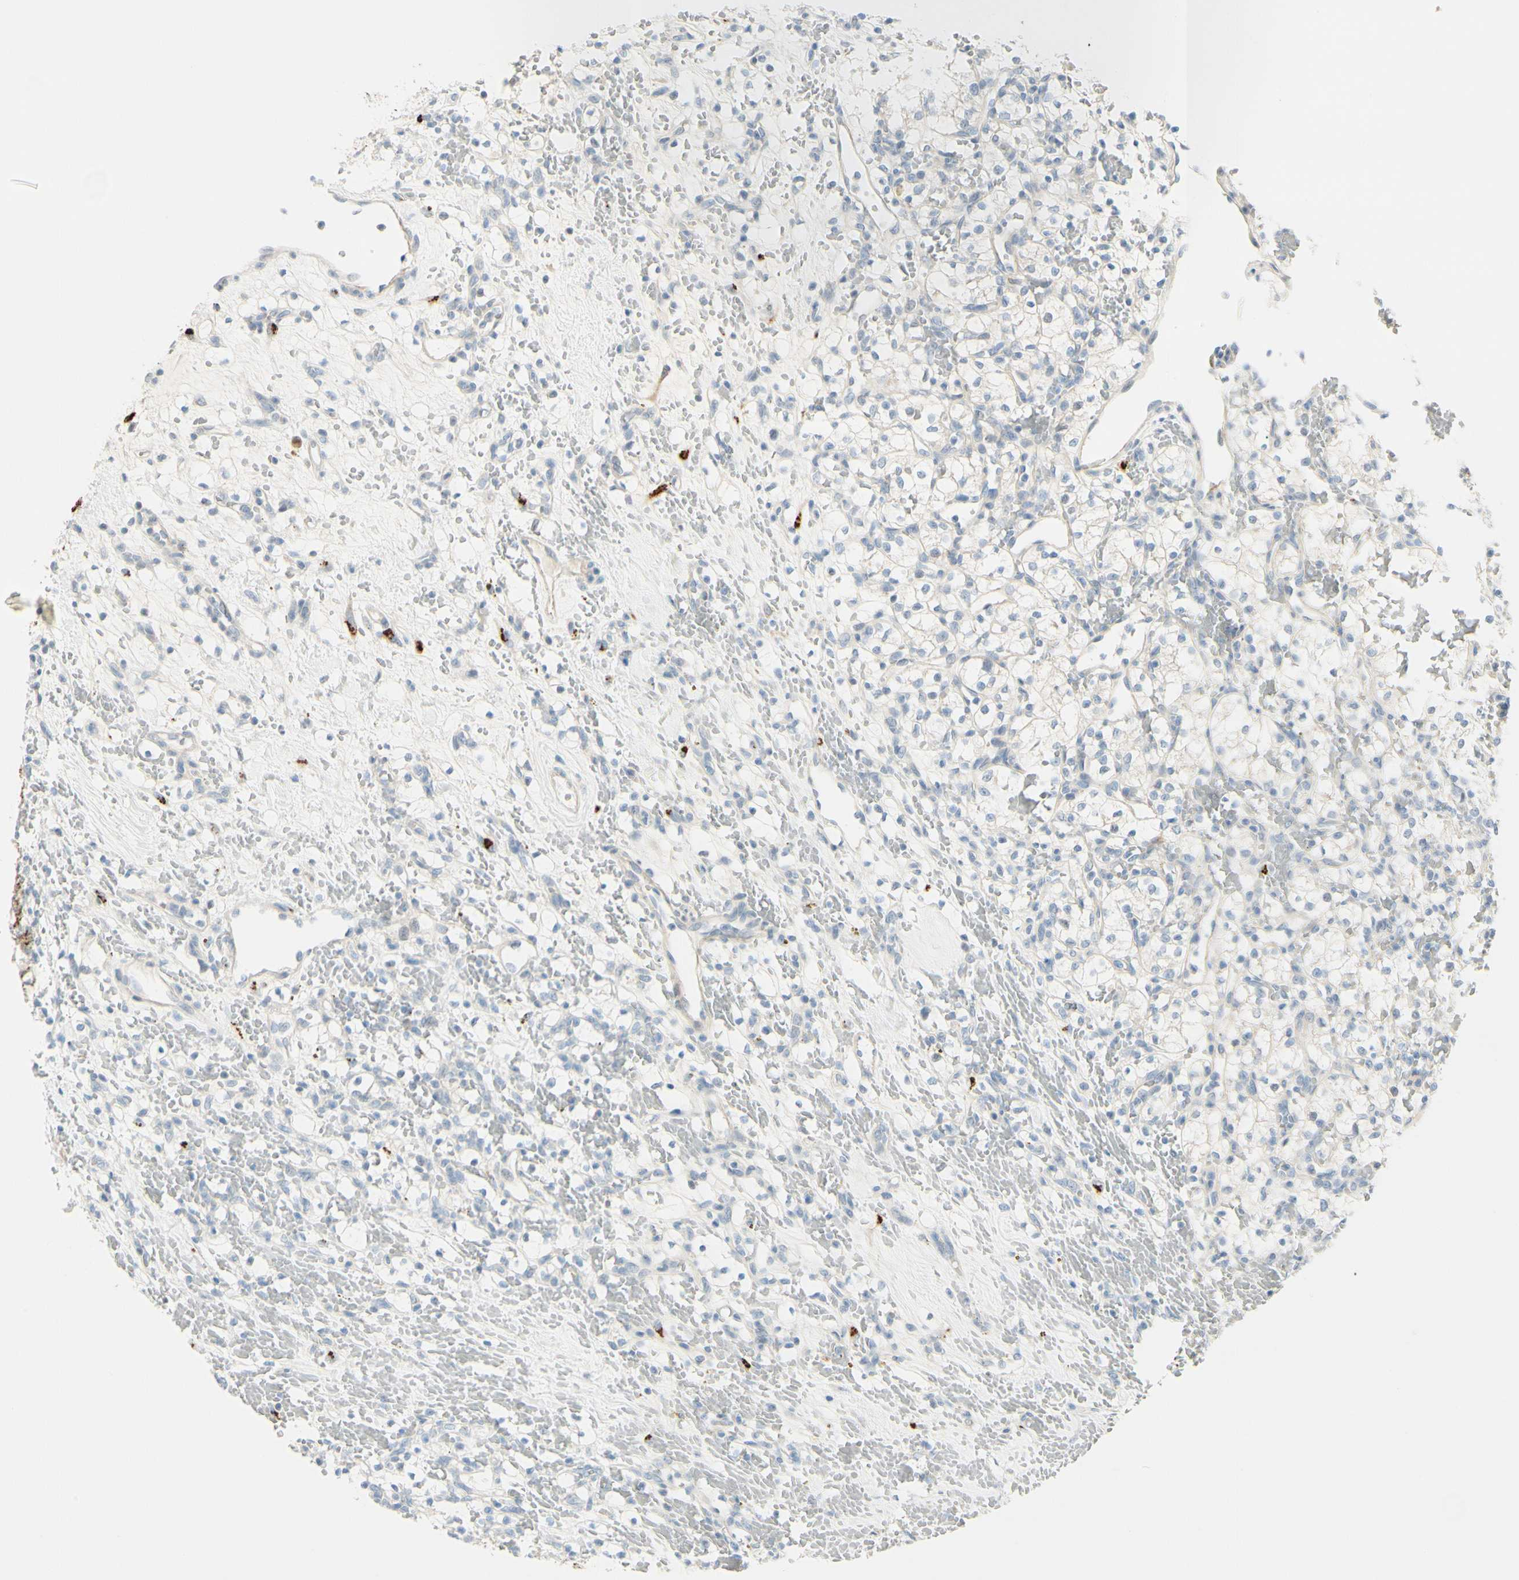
{"staining": {"intensity": "negative", "quantity": "none", "location": "none"}, "tissue": "renal cancer", "cell_type": "Tumor cells", "image_type": "cancer", "snomed": [{"axis": "morphology", "description": "Adenocarcinoma, NOS"}, {"axis": "topography", "description": "Kidney"}], "caption": "DAB immunohistochemical staining of adenocarcinoma (renal) shows no significant staining in tumor cells. Brightfield microscopy of IHC stained with DAB (3,3'-diaminobenzidine) (brown) and hematoxylin (blue), captured at high magnification.", "gene": "GALNT5", "patient": {"sex": "female", "age": 60}}